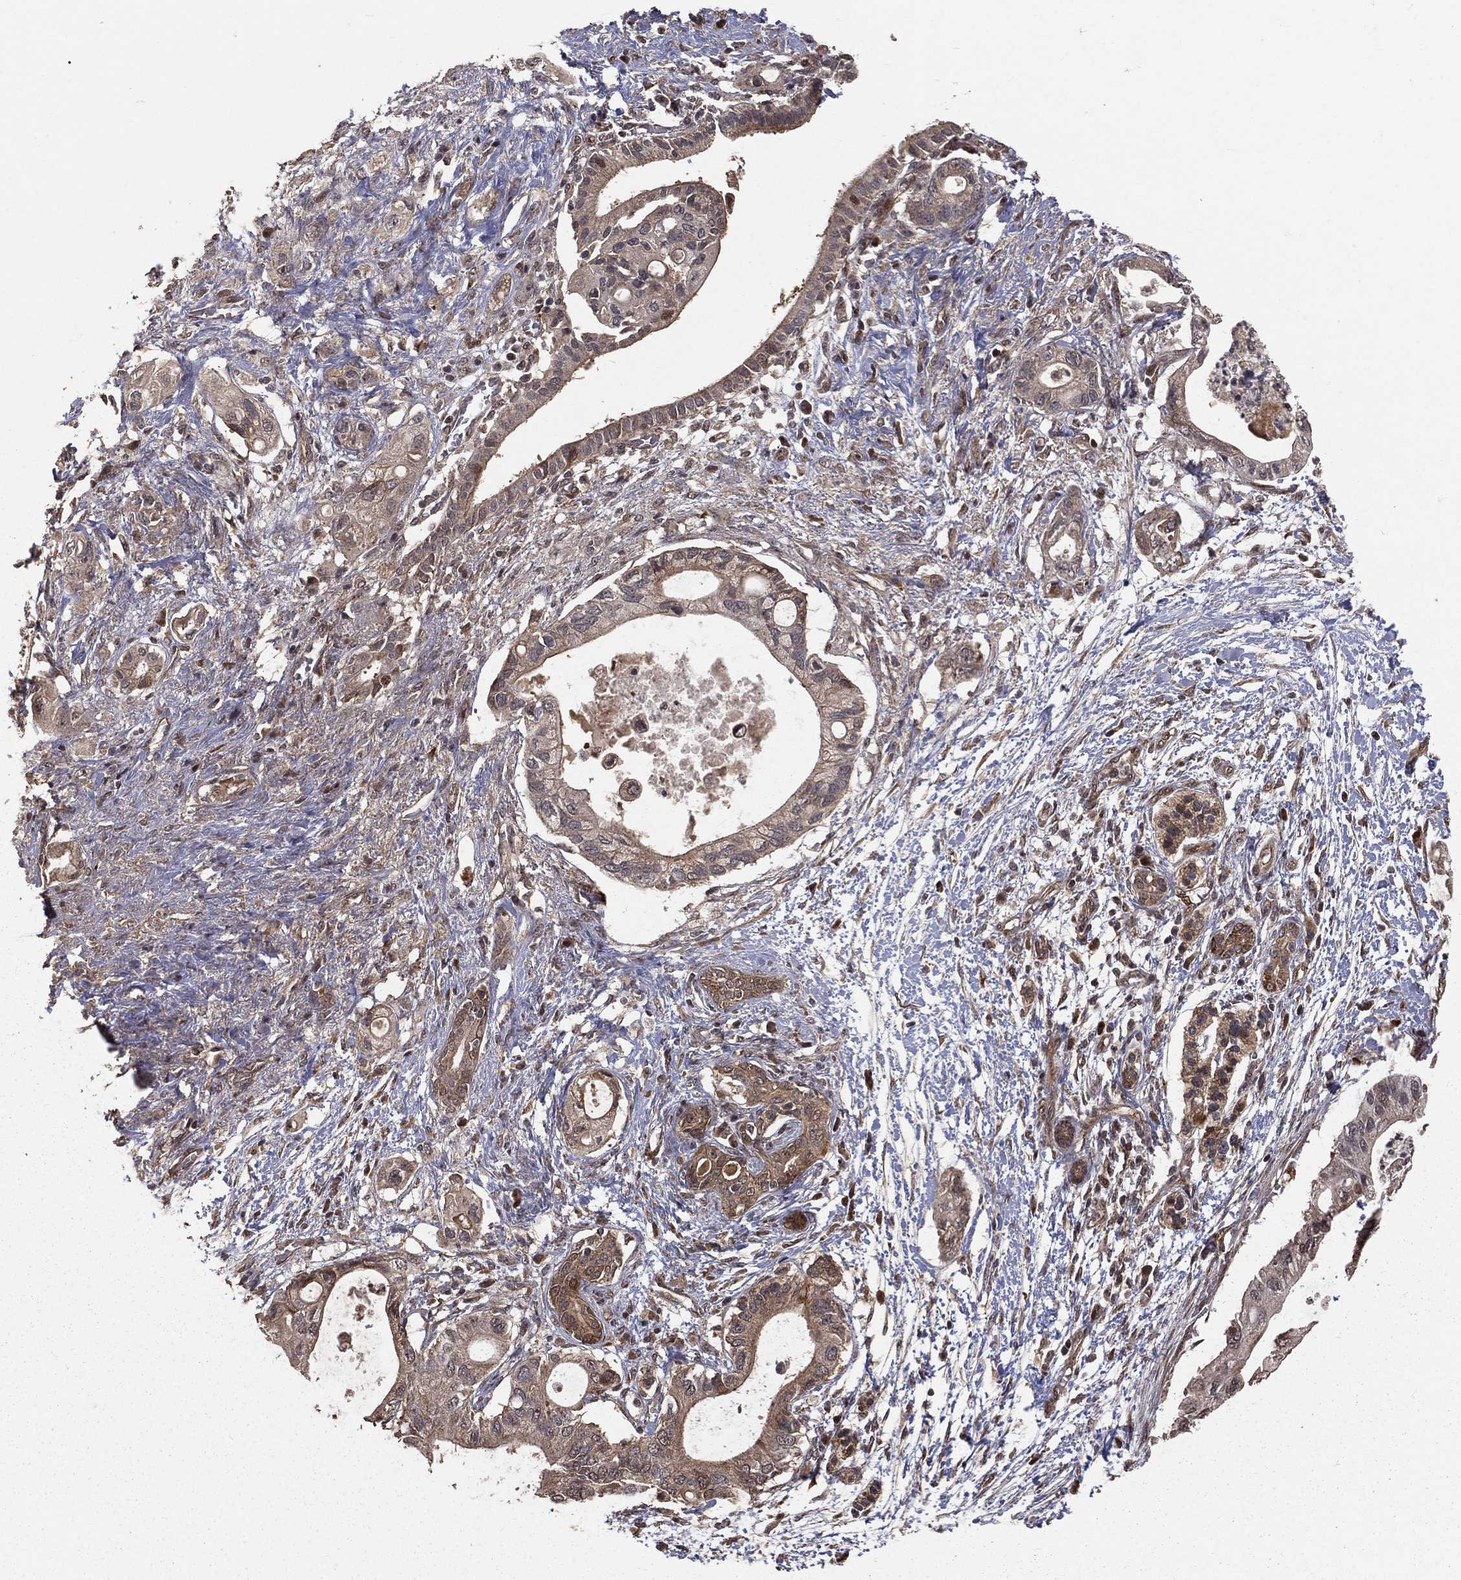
{"staining": {"intensity": "weak", "quantity": "25%-75%", "location": "cytoplasmic/membranous"}, "tissue": "pancreatic cancer", "cell_type": "Tumor cells", "image_type": "cancer", "snomed": [{"axis": "morphology", "description": "Adenocarcinoma, NOS"}, {"axis": "topography", "description": "Pancreas"}], "caption": "Immunohistochemical staining of human pancreatic cancer reveals low levels of weak cytoplasmic/membranous protein staining in approximately 25%-75% of tumor cells. The protein is stained brown, and the nuclei are stained in blue (DAB IHC with brightfield microscopy, high magnification).", "gene": "MAPK1", "patient": {"sex": "female", "age": 72}}